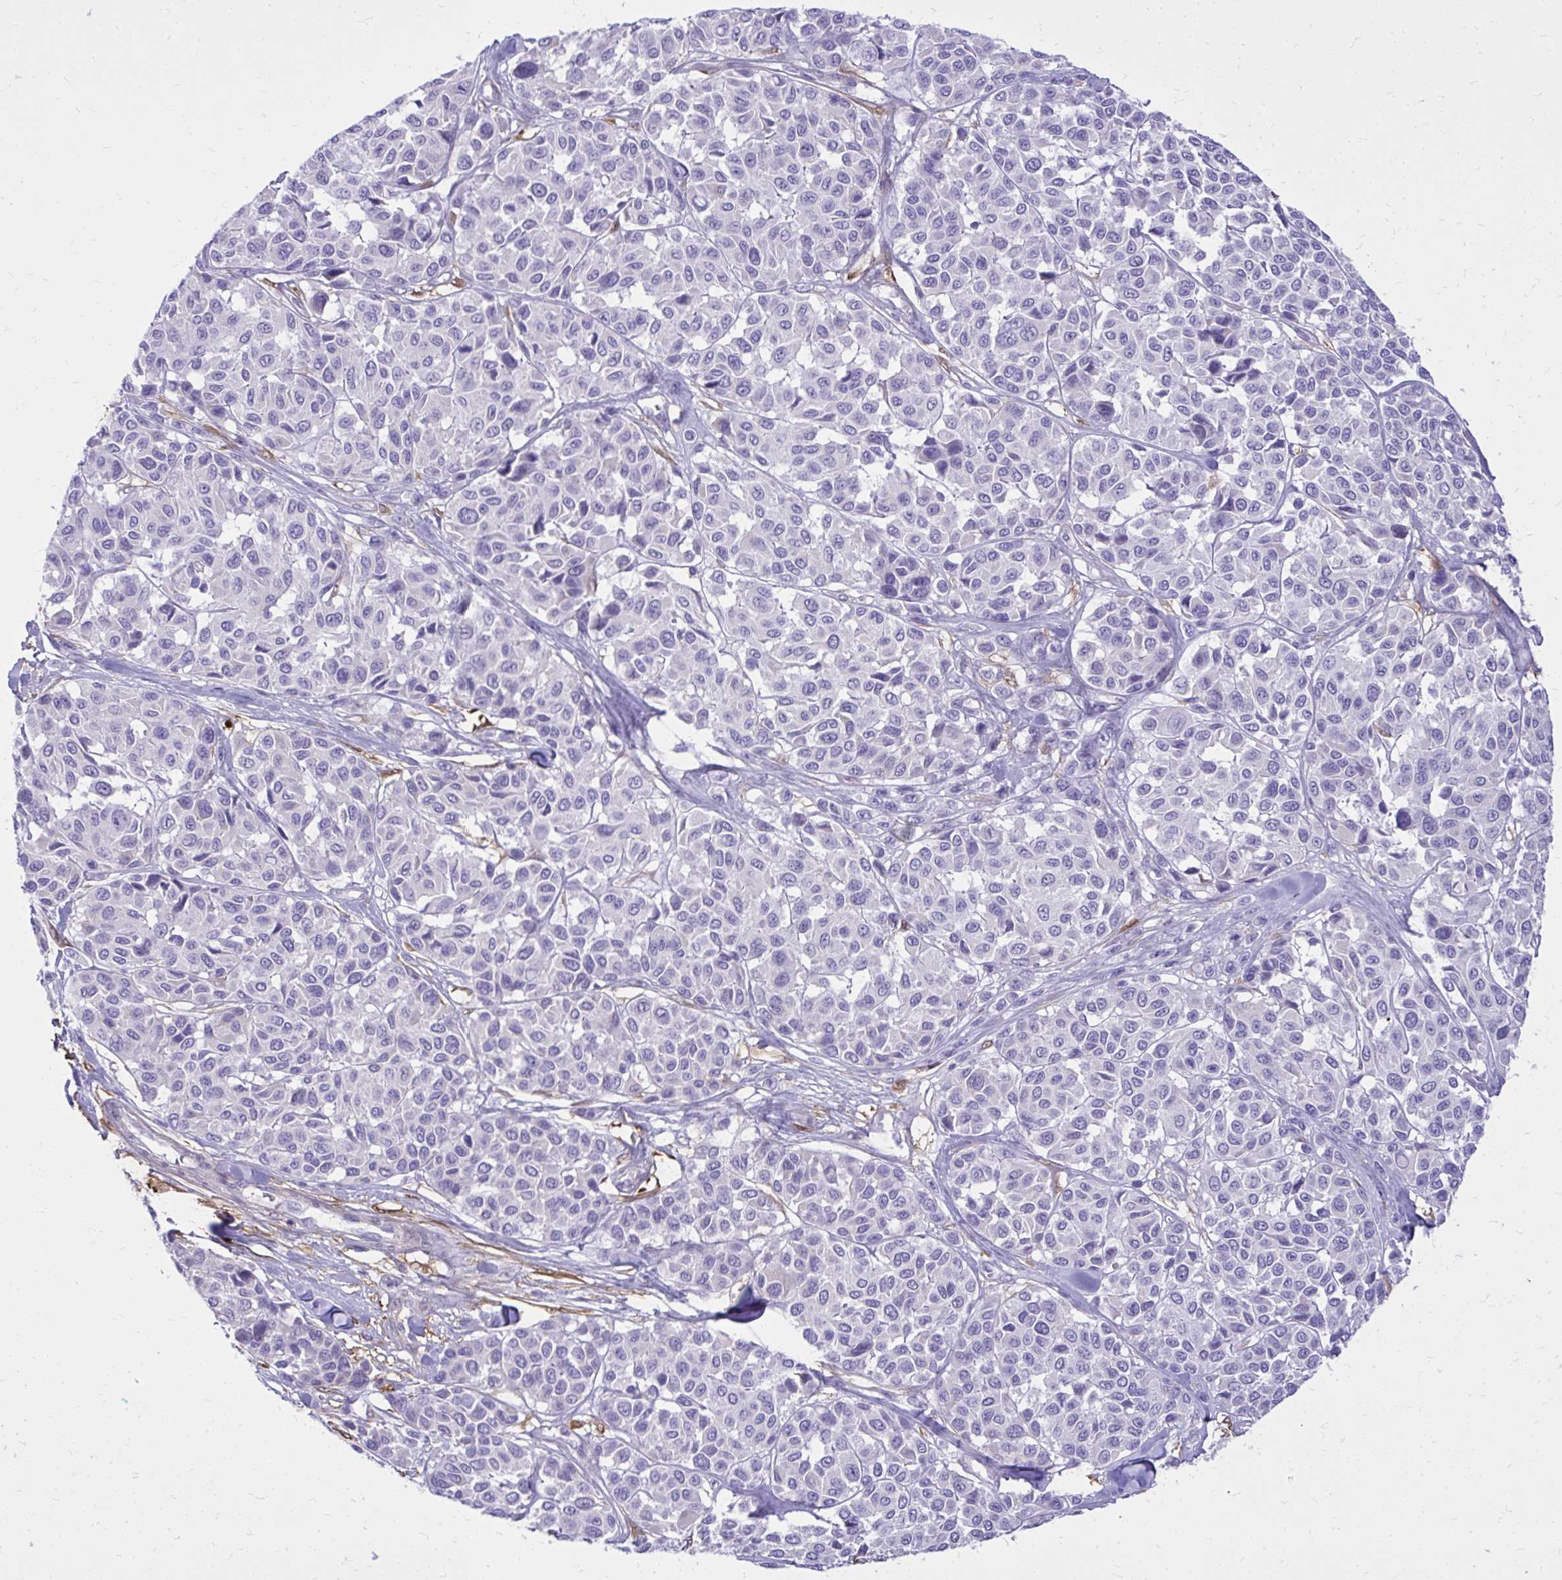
{"staining": {"intensity": "negative", "quantity": "none", "location": "none"}, "tissue": "melanoma", "cell_type": "Tumor cells", "image_type": "cancer", "snomed": [{"axis": "morphology", "description": "Malignant melanoma, NOS"}, {"axis": "topography", "description": "Skin"}], "caption": "DAB (3,3'-diaminobenzidine) immunohistochemical staining of melanoma demonstrates no significant positivity in tumor cells. (Brightfield microscopy of DAB IHC at high magnification).", "gene": "NNMT", "patient": {"sex": "female", "age": 66}}